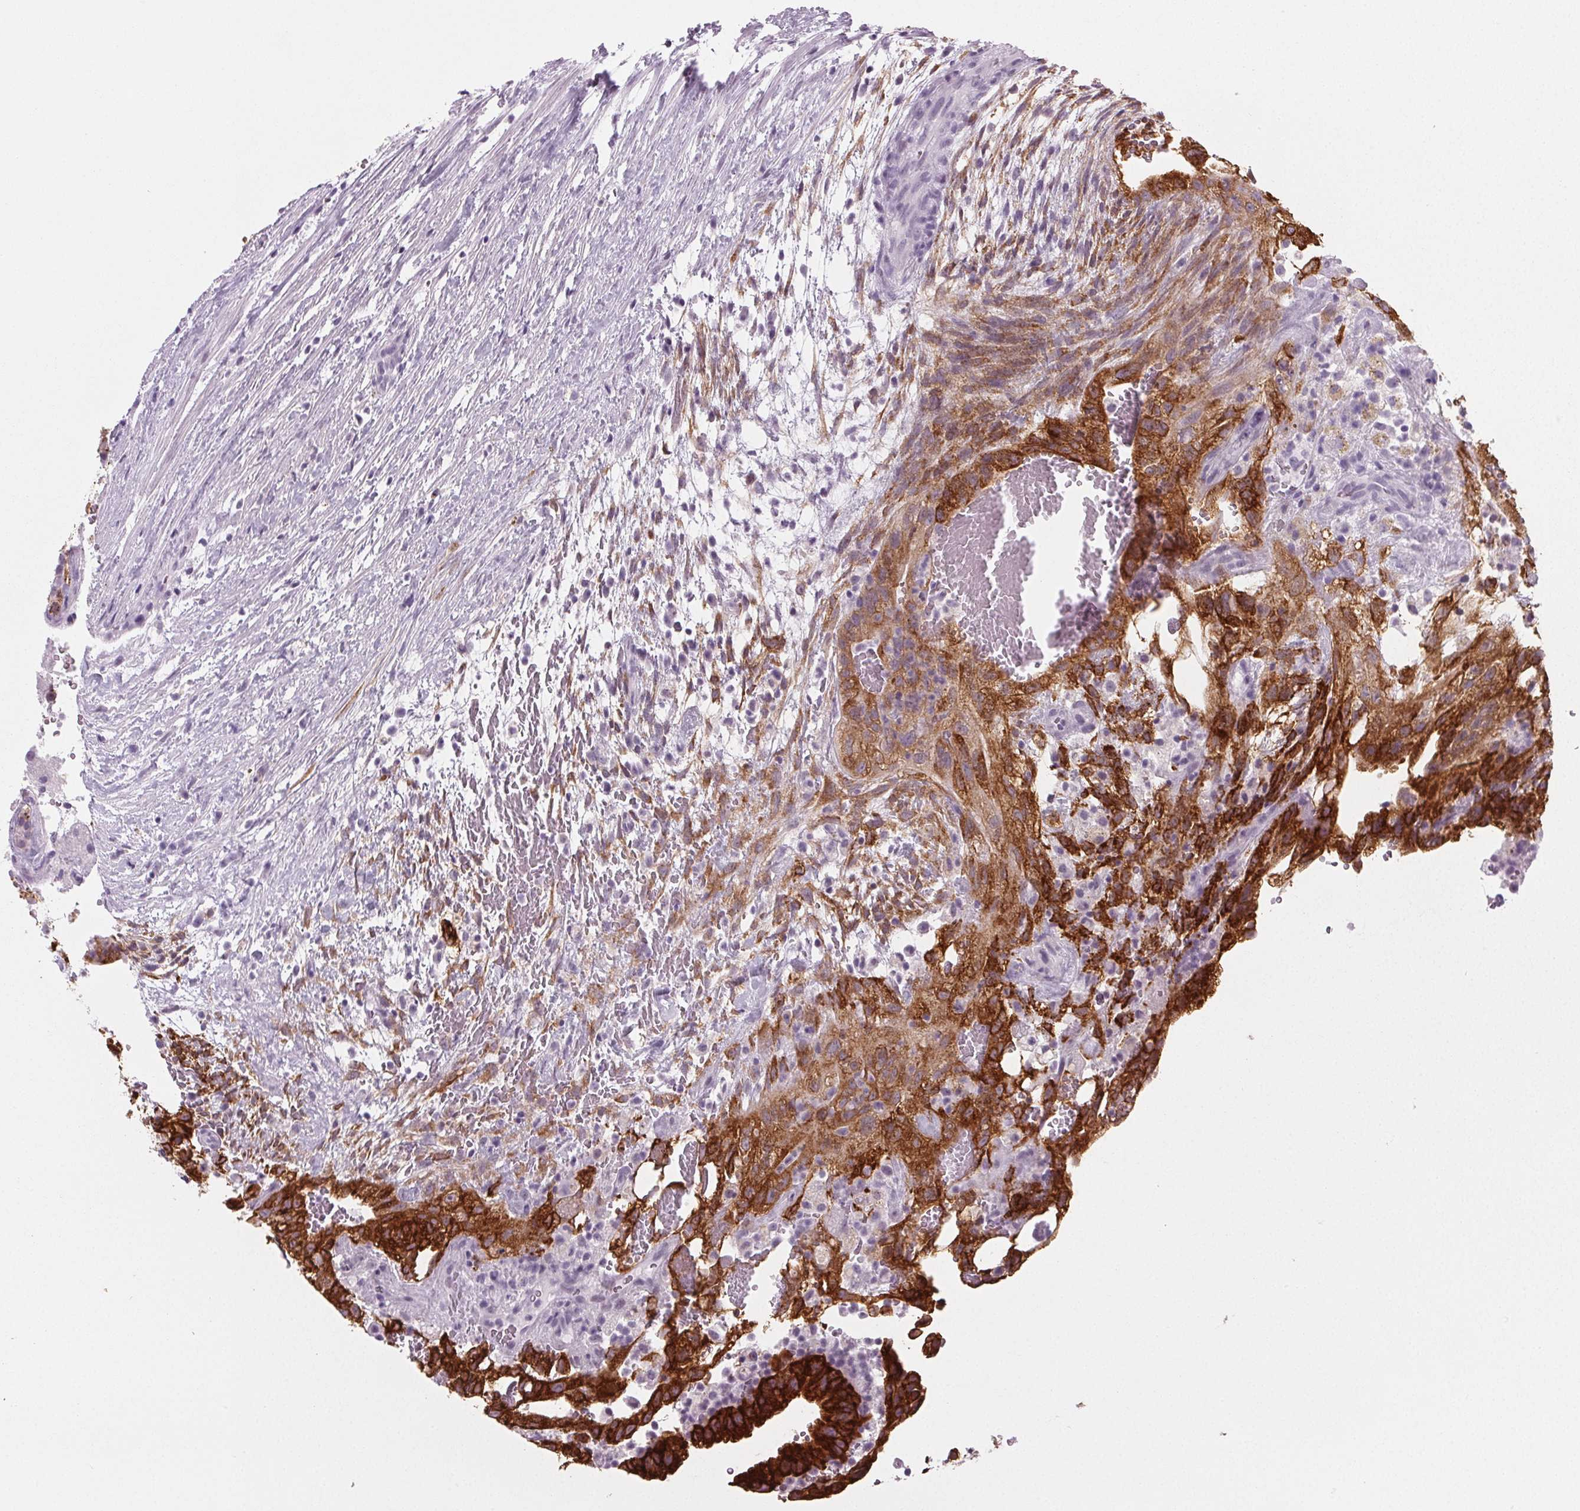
{"staining": {"intensity": "strong", "quantity": ">75%", "location": "cytoplasmic/membranous"}, "tissue": "testis cancer", "cell_type": "Tumor cells", "image_type": "cancer", "snomed": [{"axis": "morphology", "description": "Normal tissue, NOS"}, {"axis": "morphology", "description": "Carcinoma, Embryonal, NOS"}, {"axis": "topography", "description": "Testis"}], "caption": "A histopathology image of human testis embryonal carcinoma stained for a protein reveals strong cytoplasmic/membranous brown staining in tumor cells. (IHC, brightfield microscopy, high magnification).", "gene": "IGF2BP1", "patient": {"sex": "male", "age": 32}}